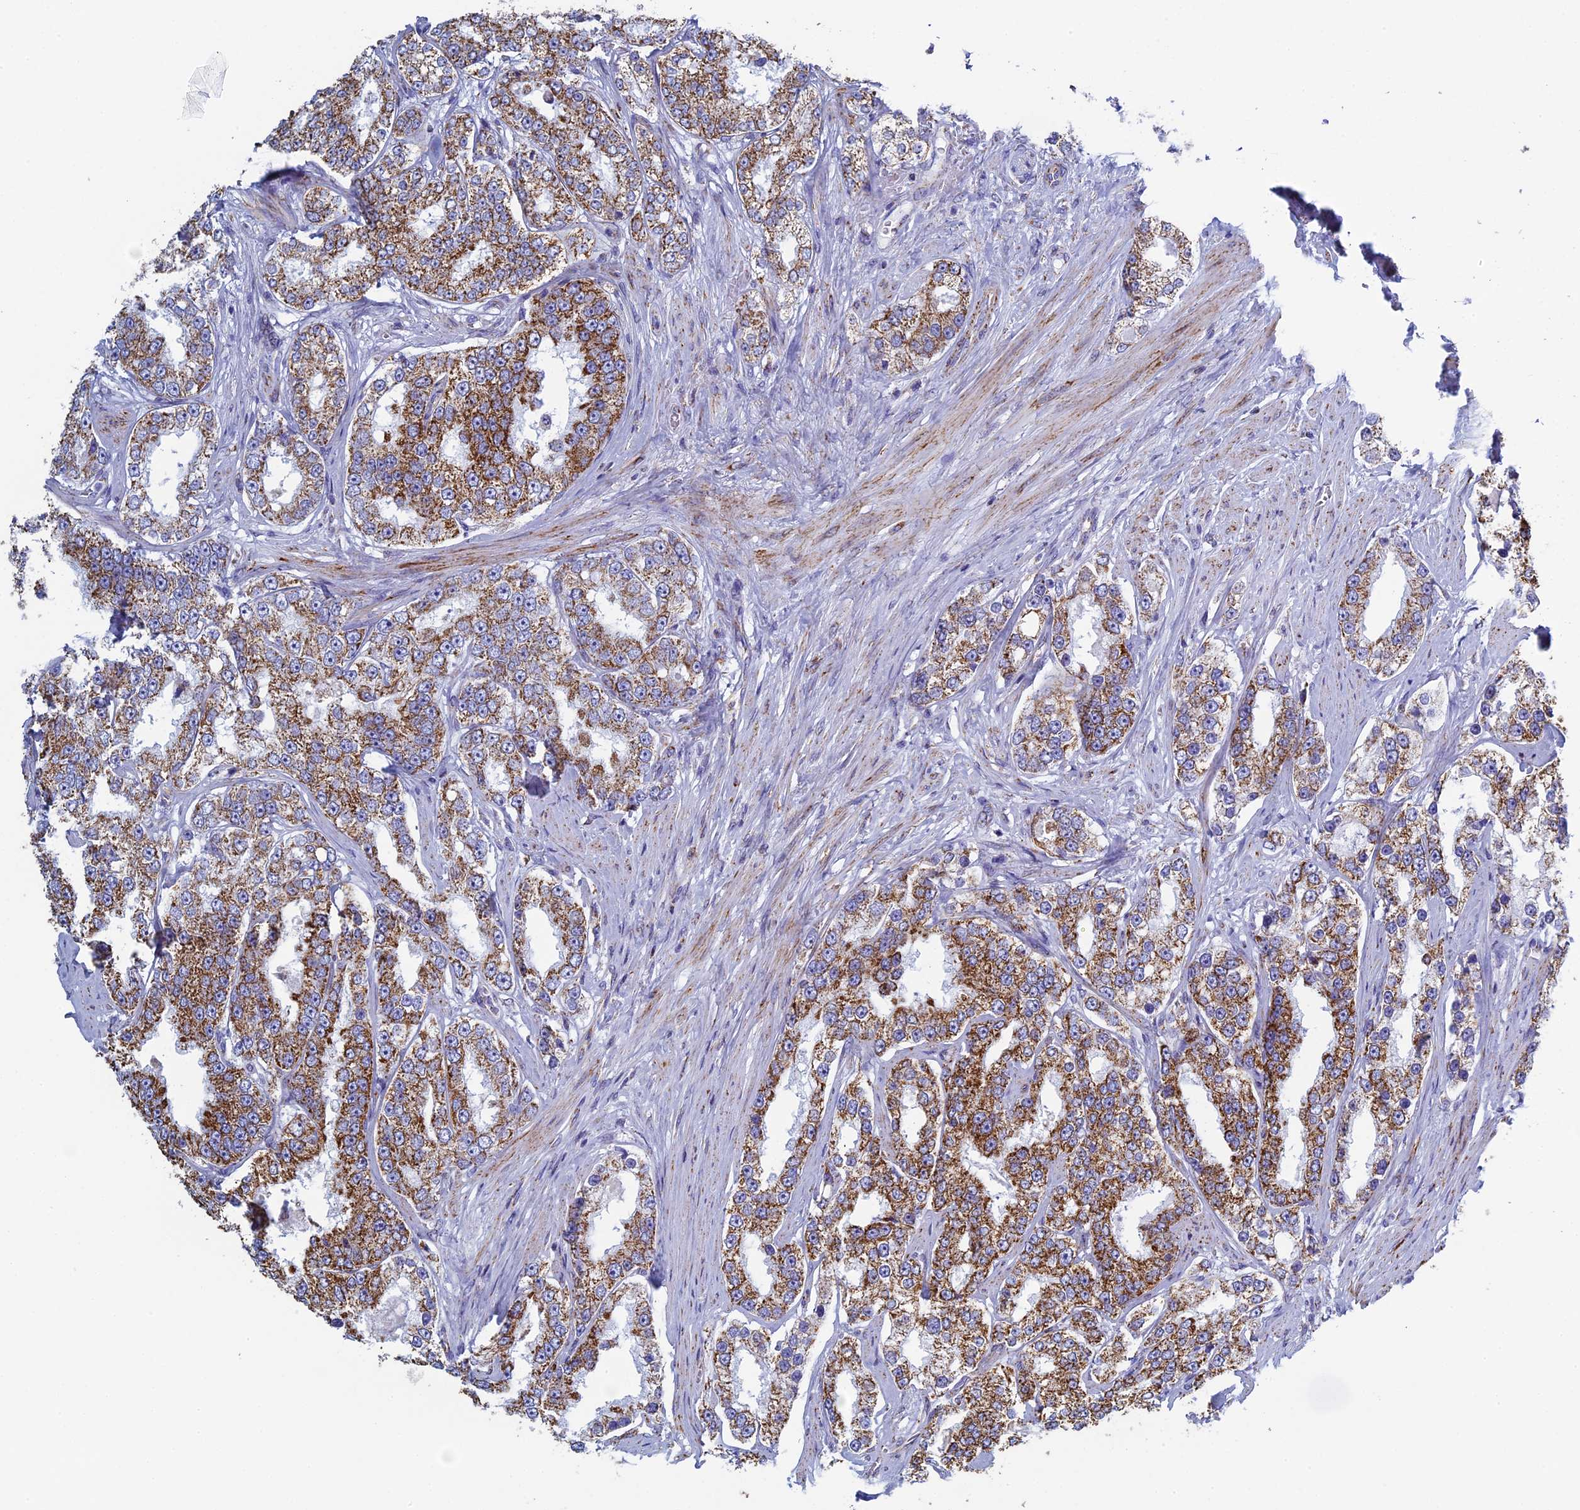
{"staining": {"intensity": "moderate", "quantity": ">75%", "location": "cytoplasmic/membranous"}, "tissue": "prostate cancer", "cell_type": "Tumor cells", "image_type": "cancer", "snomed": [{"axis": "morphology", "description": "Normal tissue, NOS"}, {"axis": "morphology", "description": "Adenocarcinoma, High grade"}, {"axis": "topography", "description": "Prostate"}], "caption": "This histopathology image reveals immunohistochemistry (IHC) staining of human adenocarcinoma (high-grade) (prostate), with medium moderate cytoplasmic/membranous expression in approximately >75% of tumor cells.", "gene": "UQCRFS1", "patient": {"sex": "male", "age": 83}}